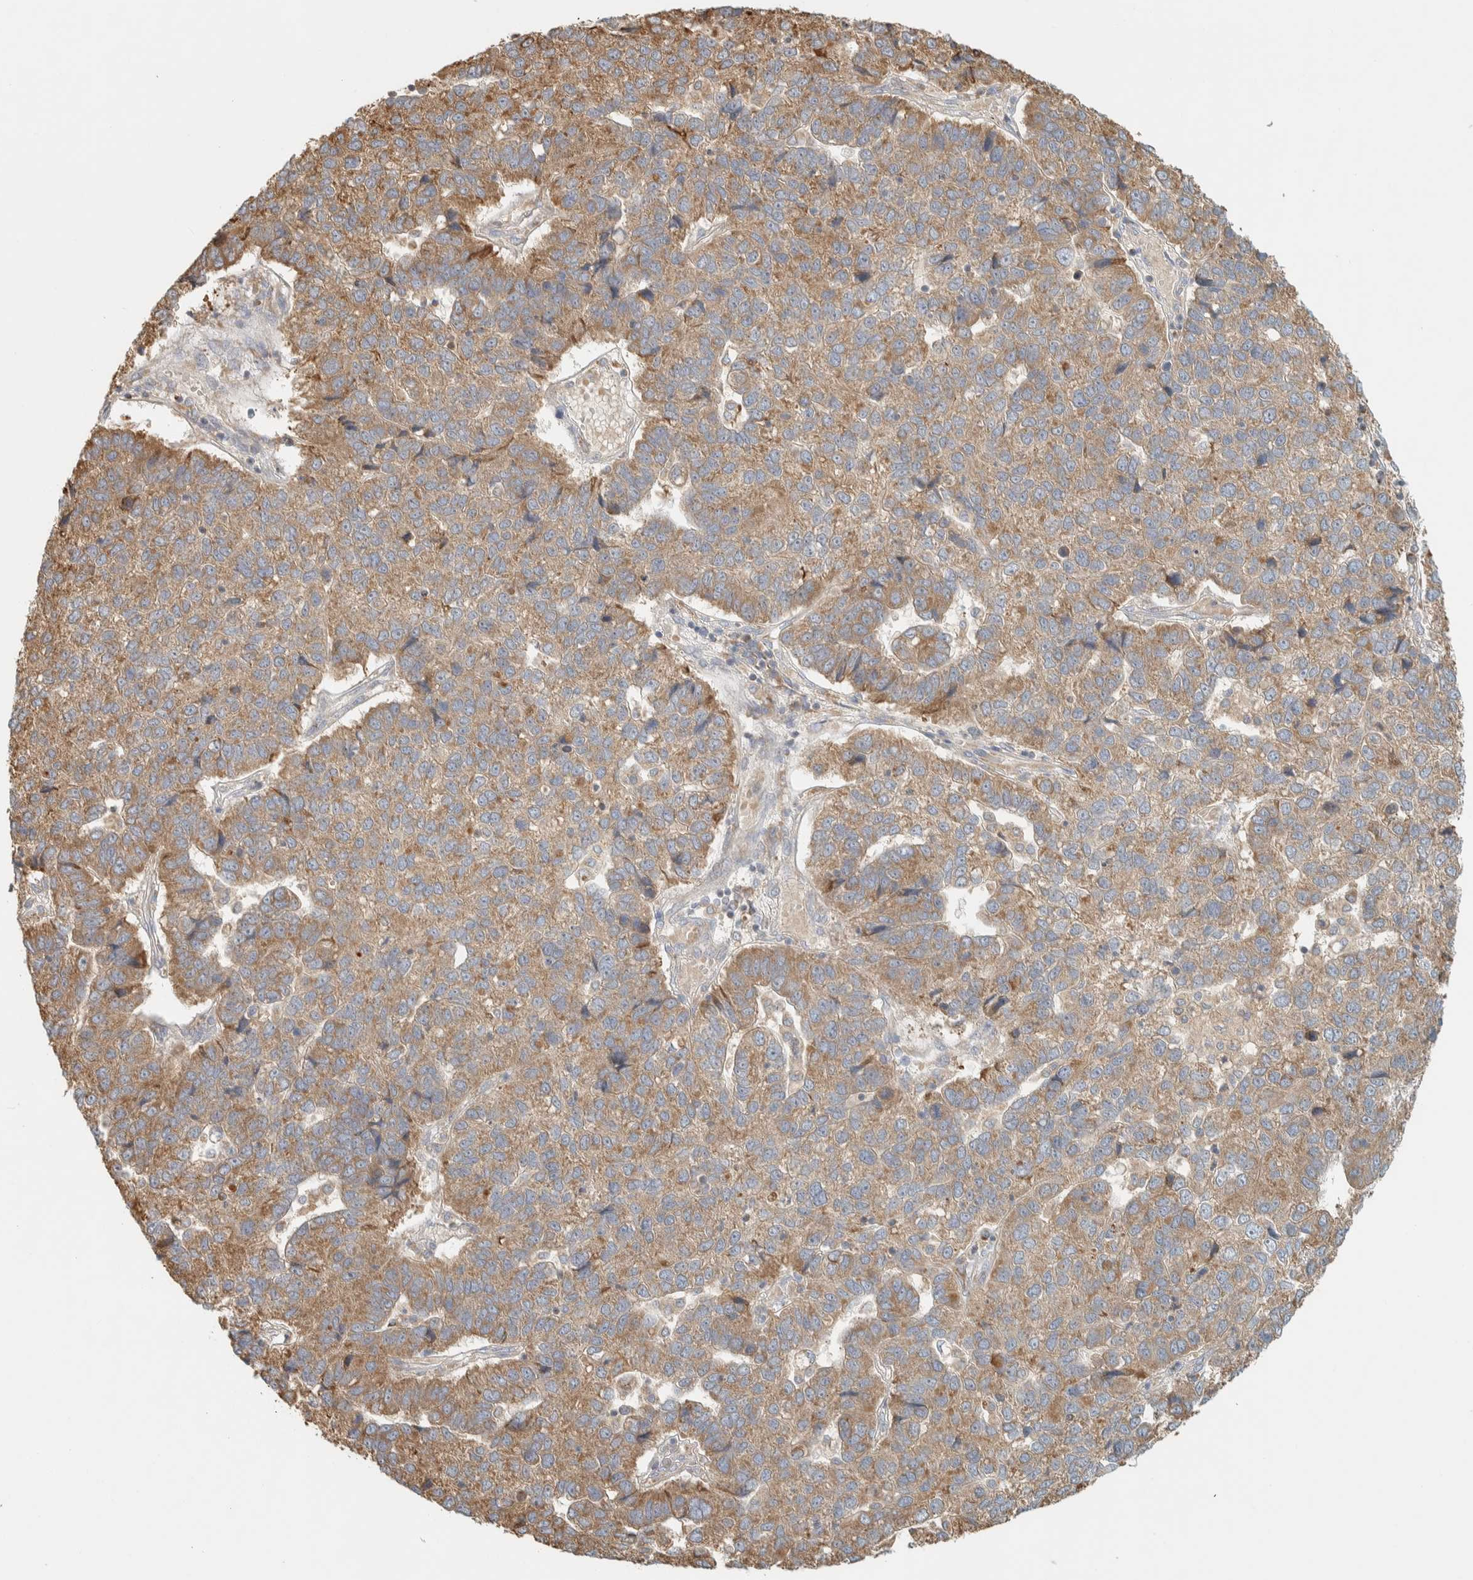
{"staining": {"intensity": "moderate", "quantity": "25%-75%", "location": "cytoplasmic/membranous"}, "tissue": "pancreatic cancer", "cell_type": "Tumor cells", "image_type": "cancer", "snomed": [{"axis": "morphology", "description": "Adenocarcinoma, NOS"}, {"axis": "topography", "description": "Pancreas"}], "caption": "A medium amount of moderate cytoplasmic/membranous positivity is present in about 25%-75% of tumor cells in adenocarcinoma (pancreatic) tissue. (DAB IHC, brown staining for protein, blue staining for nuclei).", "gene": "RAB11FIP1", "patient": {"sex": "female", "age": 61}}